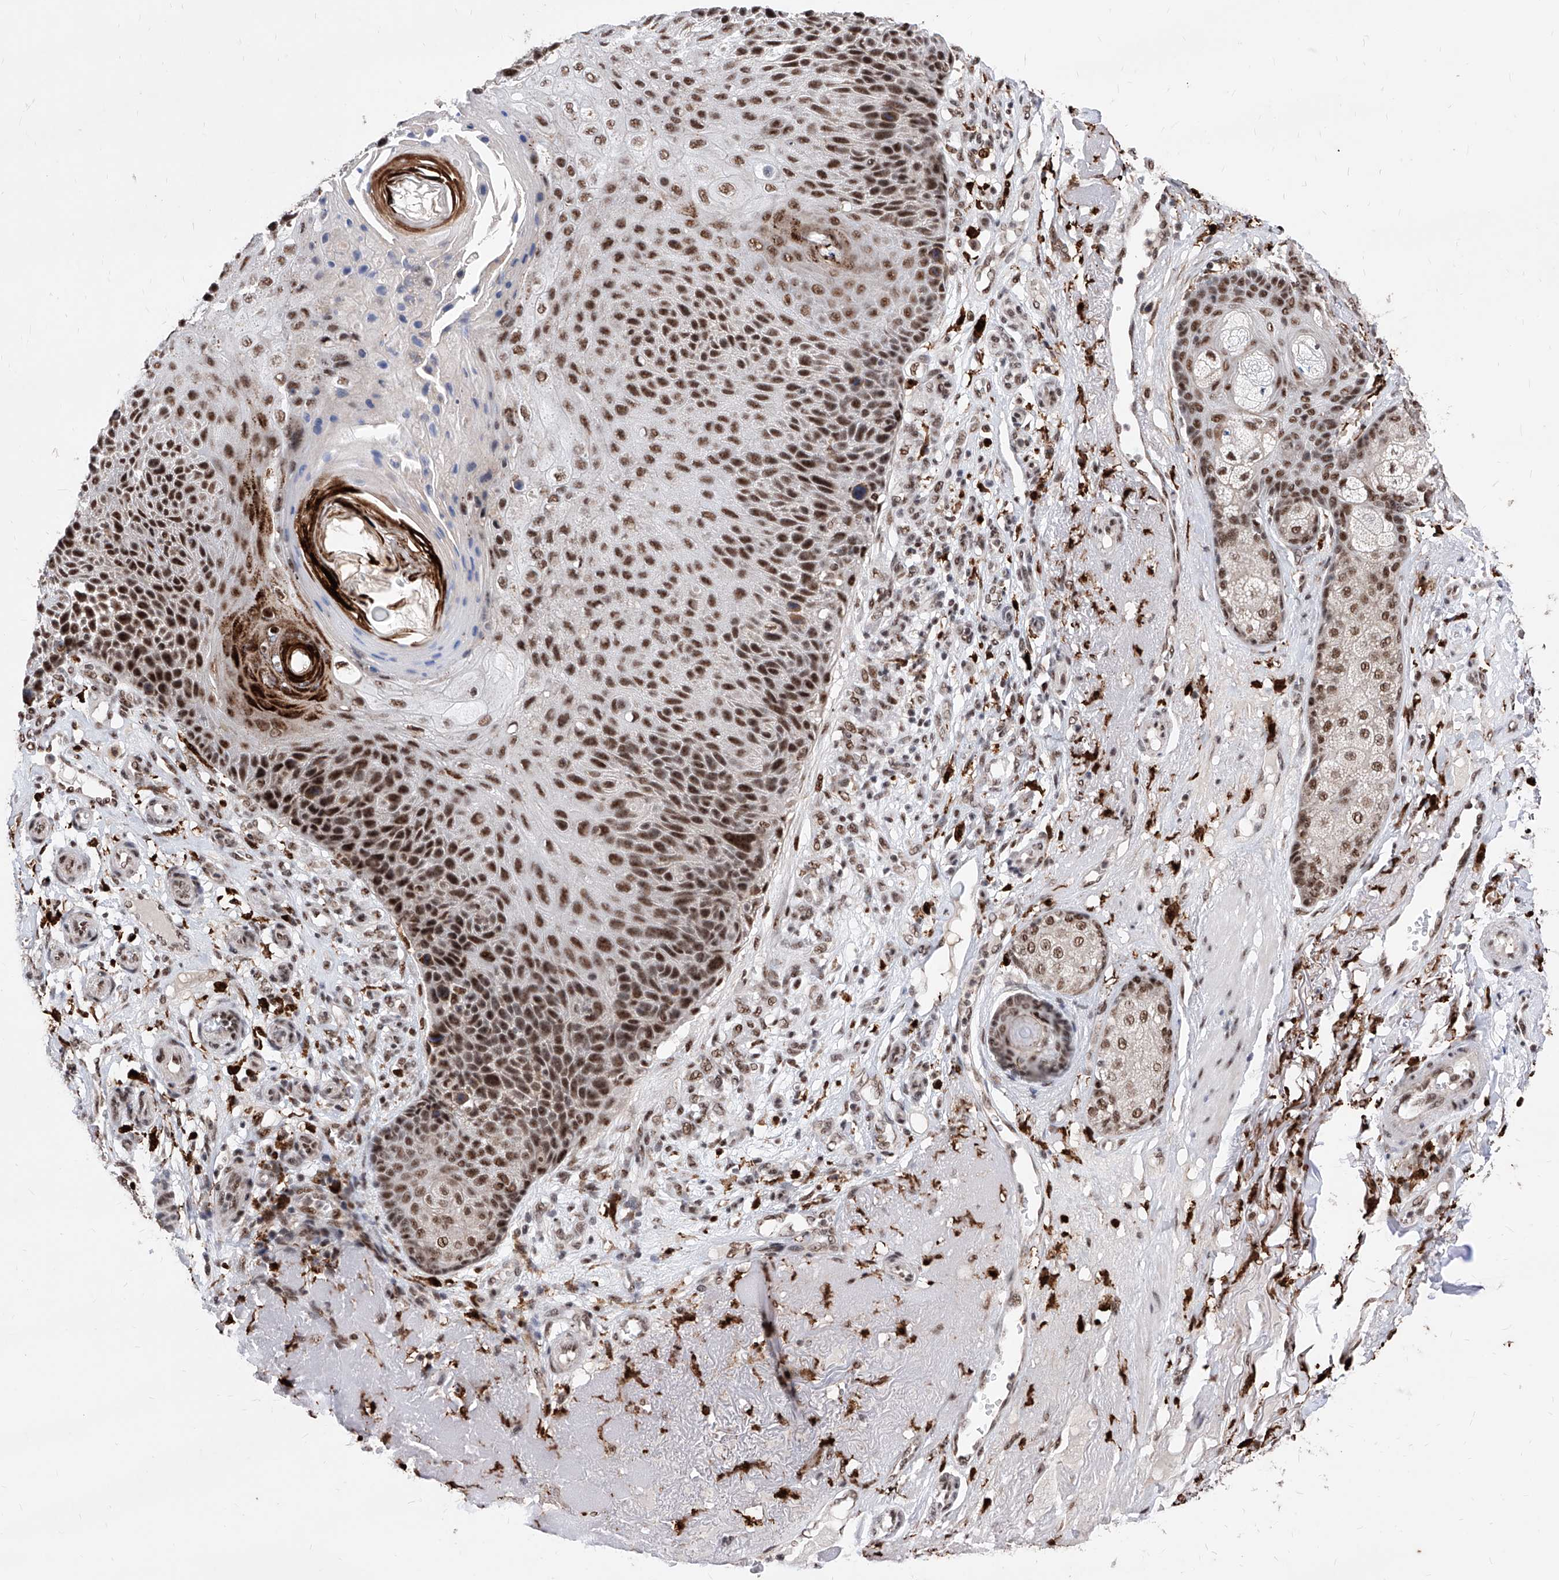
{"staining": {"intensity": "strong", "quantity": ">75%", "location": "nuclear"}, "tissue": "skin cancer", "cell_type": "Tumor cells", "image_type": "cancer", "snomed": [{"axis": "morphology", "description": "Squamous cell carcinoma, NOS"}, {"axis": "topography", "description": "Skin"}], "caption": "Immunohistochemistry (IHC) (DAB) staining of human skin cancer (squamous cell carcinoma) reveals strong nuclear protein staining in approximately >75% of tumor cells.", "gene": "PHF5A", "patient": {"sex": "female", "age": 88}}